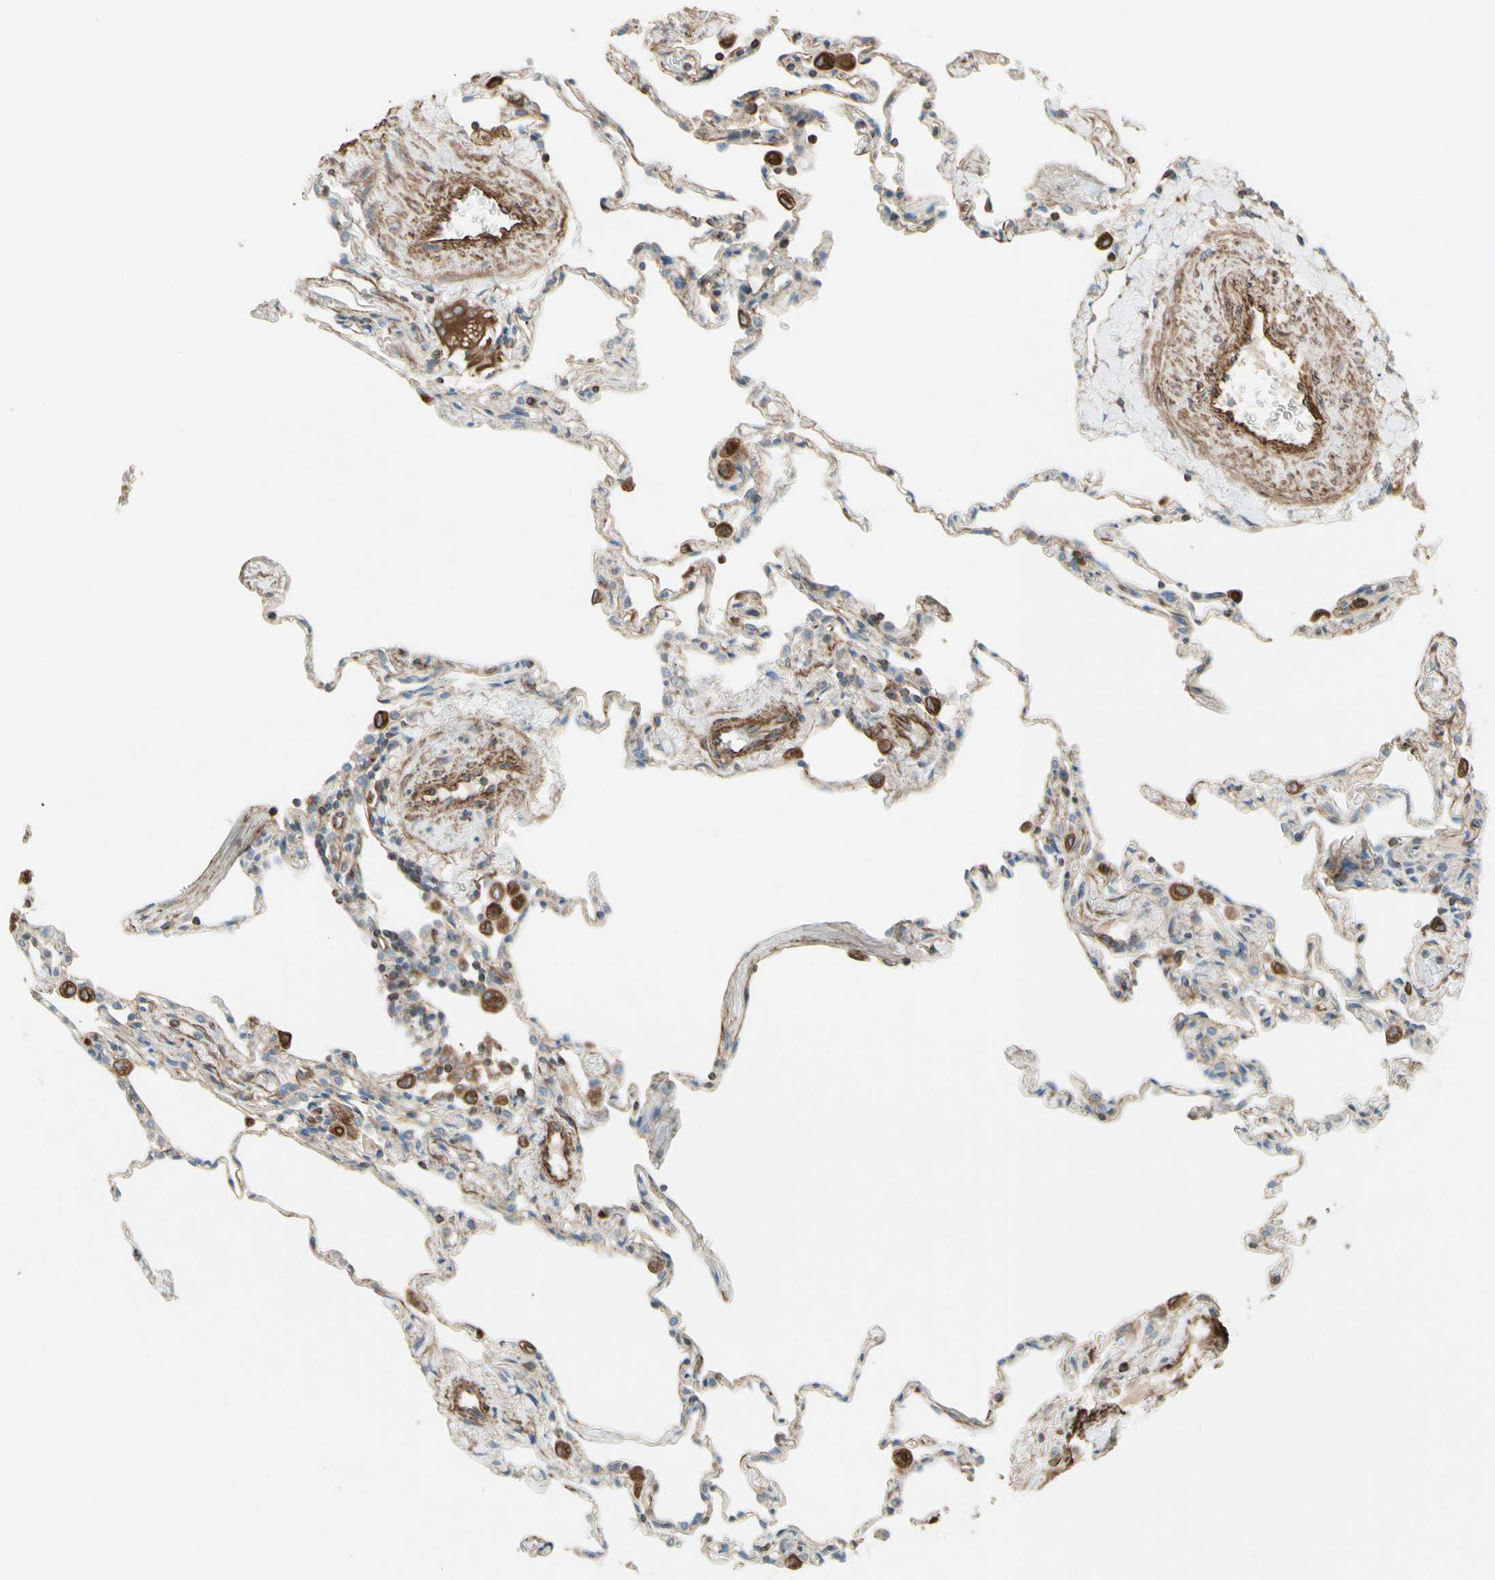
{"staining": {"intensity": "weak", "quantity": "25%-75%", "location": "cytoplasmic/membranous"}, "tissue": "lung", "cell_type": "Alveolar cells", "image_type": "normal", "snomed": [{"axis": "morphology", "description": "Normal tissue, NOS"}, {"axis": "topography", "description": "Lung"}], "caption": "High-magnification brightfield microscopy of unremarkable lung stained with DAB (3,3'-diaminobenzidine) (brown) and counterstained with hematoxylin (blue). alveolar cells exhibit weak cytoplasmic/membranous staining is identified in about25%-75% of cells.", "gene": "TRAF2", "patient": {"sex": "male", "age": 59}}